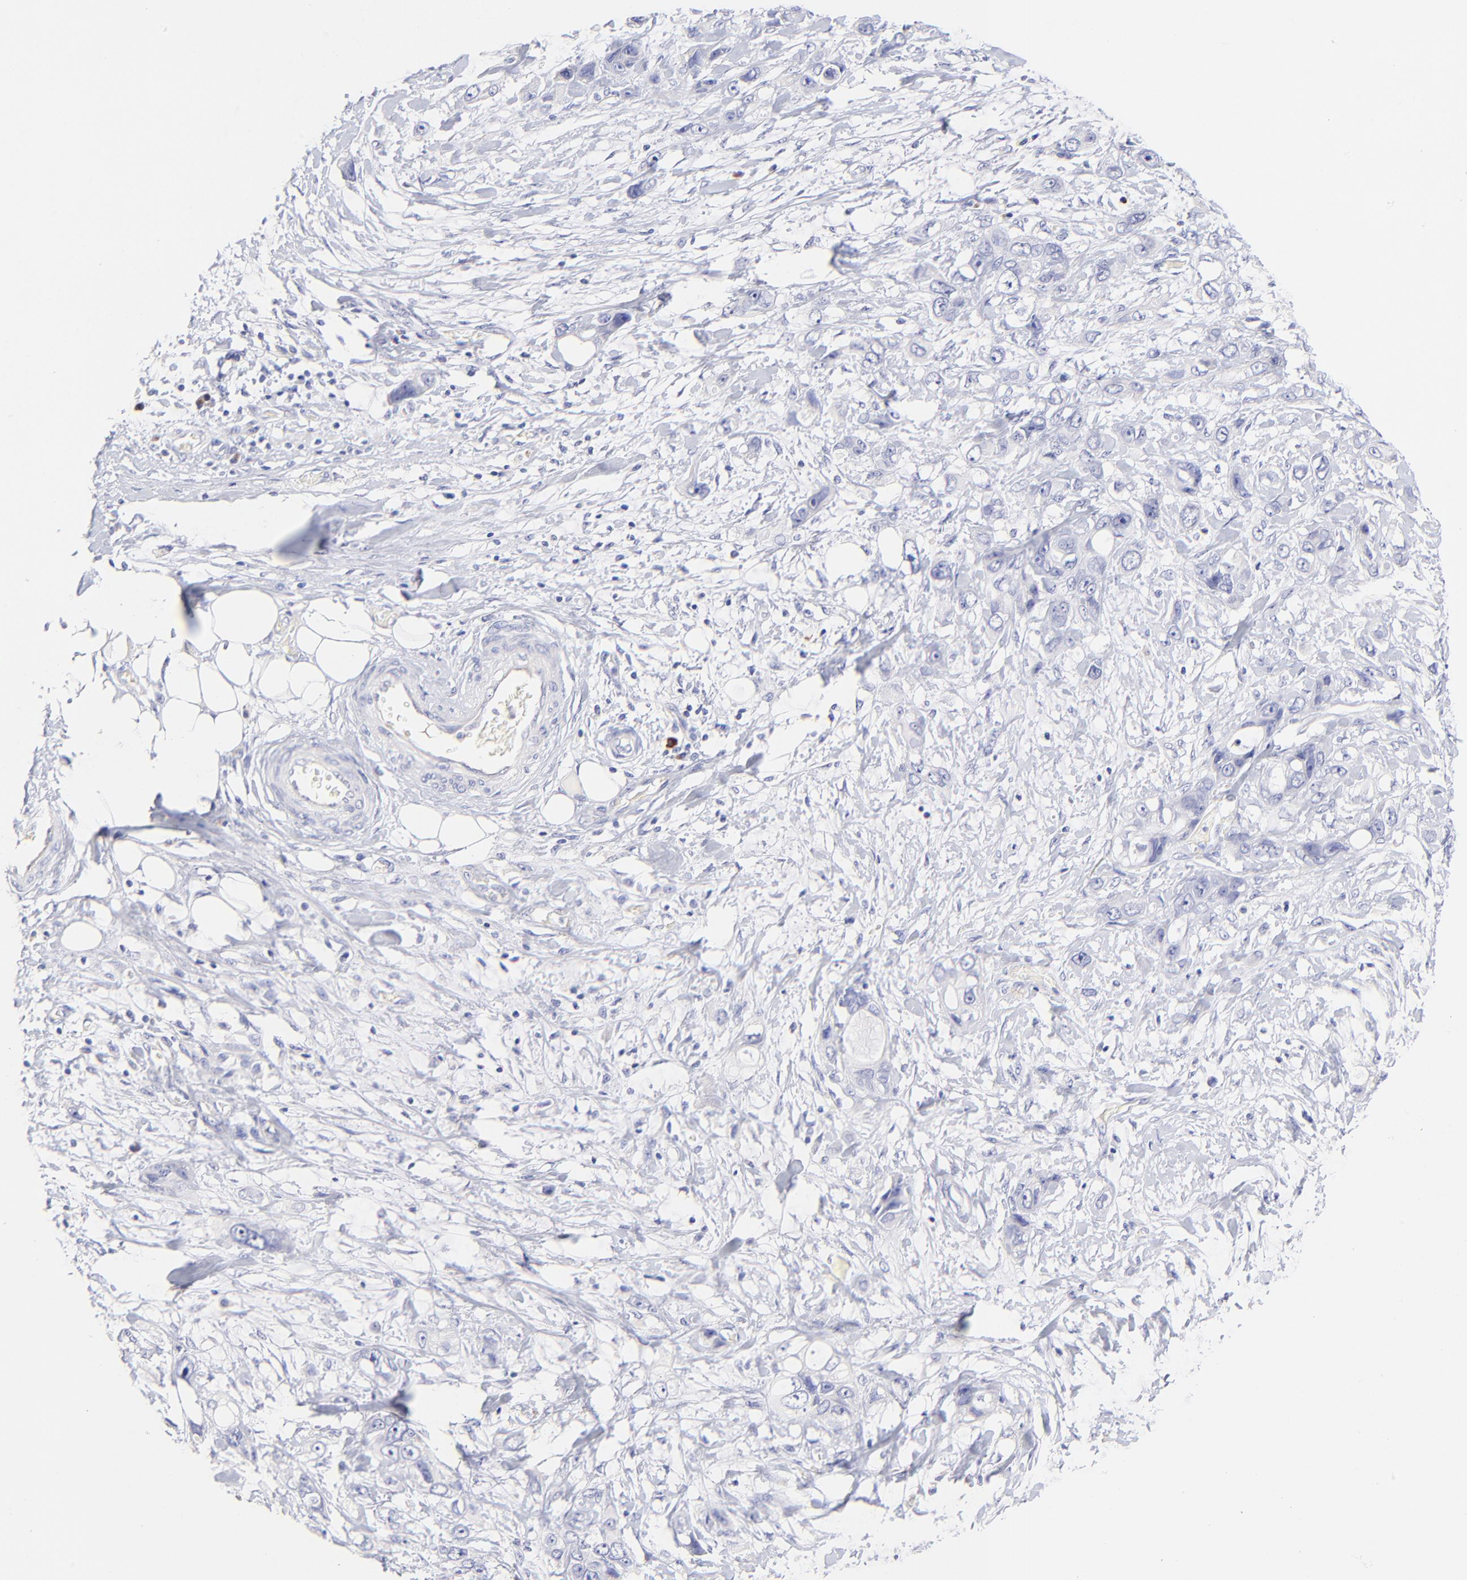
{"staining": {"intensity": "negative", "quantity": "none", "location": "none"}, "tissue": "stomach cancer", "cell_type": "Tumor cells", "image_type": "cancer", "snomed": [{"axis": "morphology", "description": "Adenocarcinoma, NOS"}, {"axis": "topography", "description": "Stomach, upper"}], "caption": "DAB (3,3'-diaminobenzidine) immunohistochemical staining of human stomach cancer exhibits no significant expression in tumor cells.", "gene": "ASB9", "patient": {"sex": "male", "age": 47}}